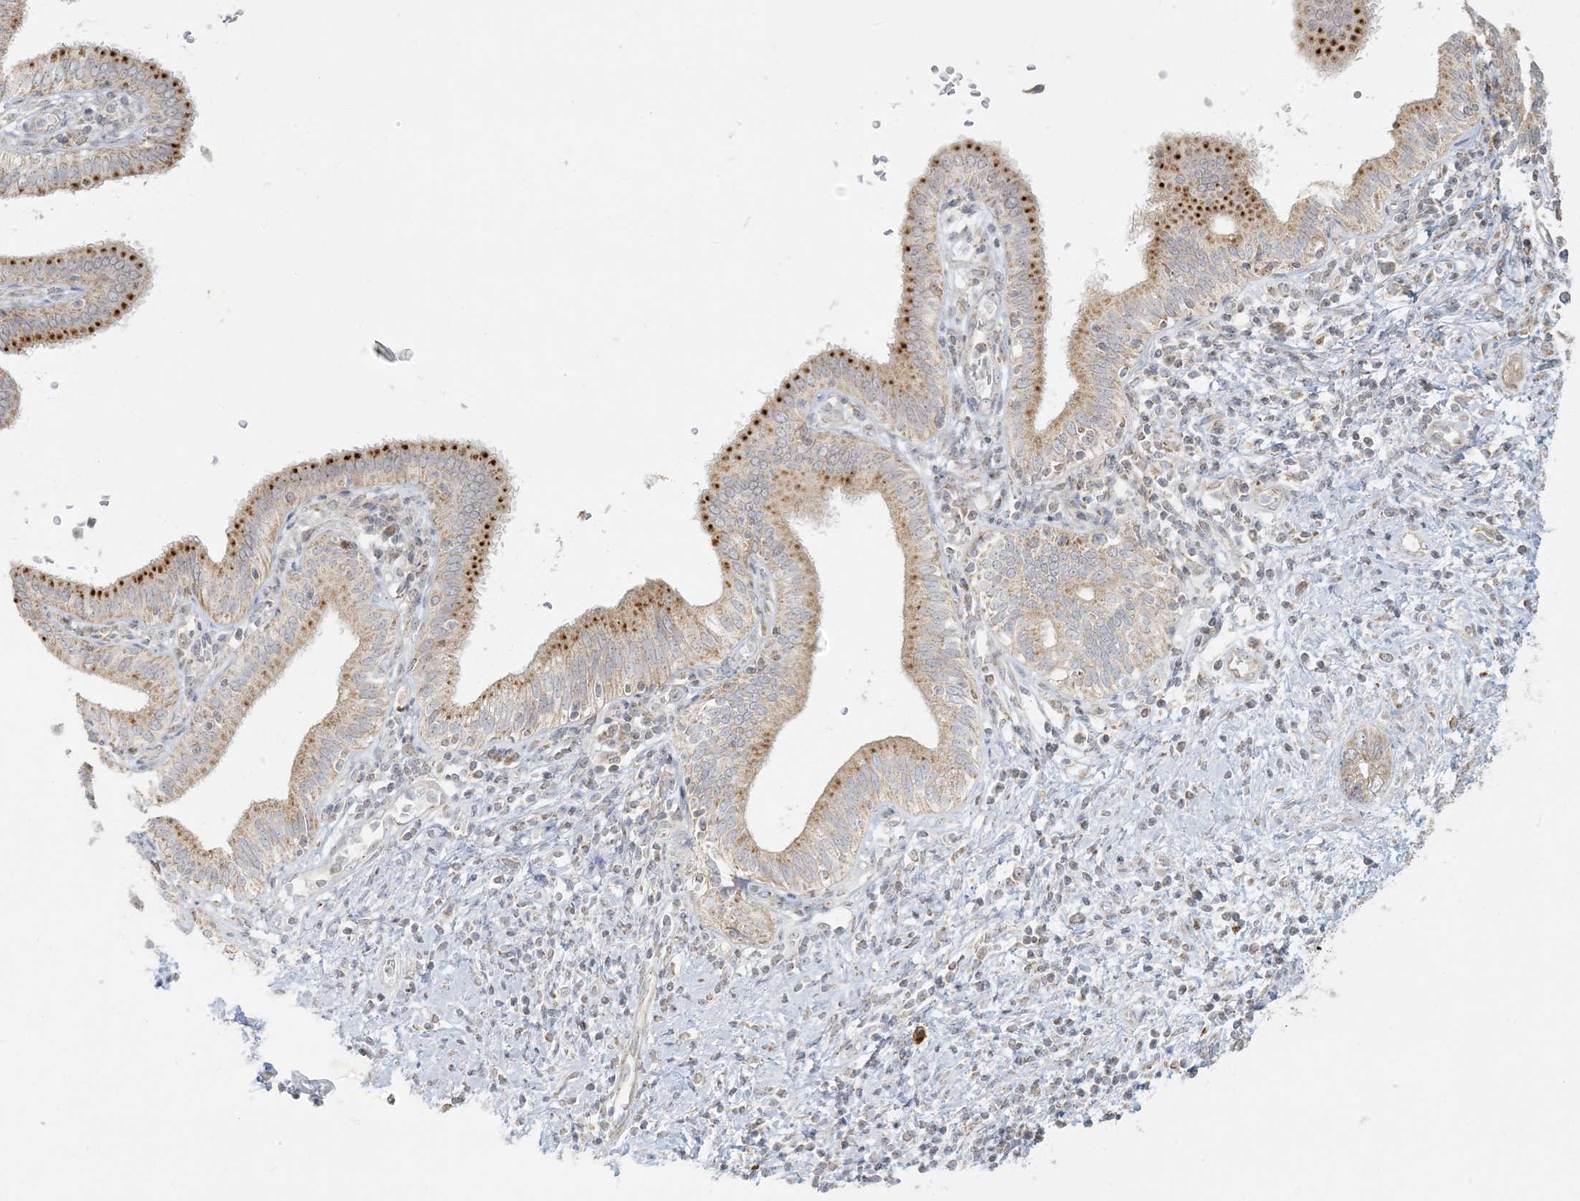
{"staining": {"intensity": "moderate", "quantity": "<25%", "location": "cytoplasmic/membranous"}, "tissue": "pancreatic cancer", "cell_type": "Tumor cells", "image_type": "cancer", "snomed": [{"axis": "morphology", "description": "Adenocarcinoma, NOS"}, {"axis": "topography", "description": "Pancreas"}], "caption": "Protein staining reveals moderate cytoplasmic/membranous expression in about <25% of tumor cells in pancreatic cancer. The staining was performed using DAB (3,3'-diaminobenzidine) to visualize the protein expression in brown, while the nuclei were stained in blue with hematoxylin (Magnification: 20x).", "gene": "MCAT", "patient": {"sex": "female", "age": 73}}